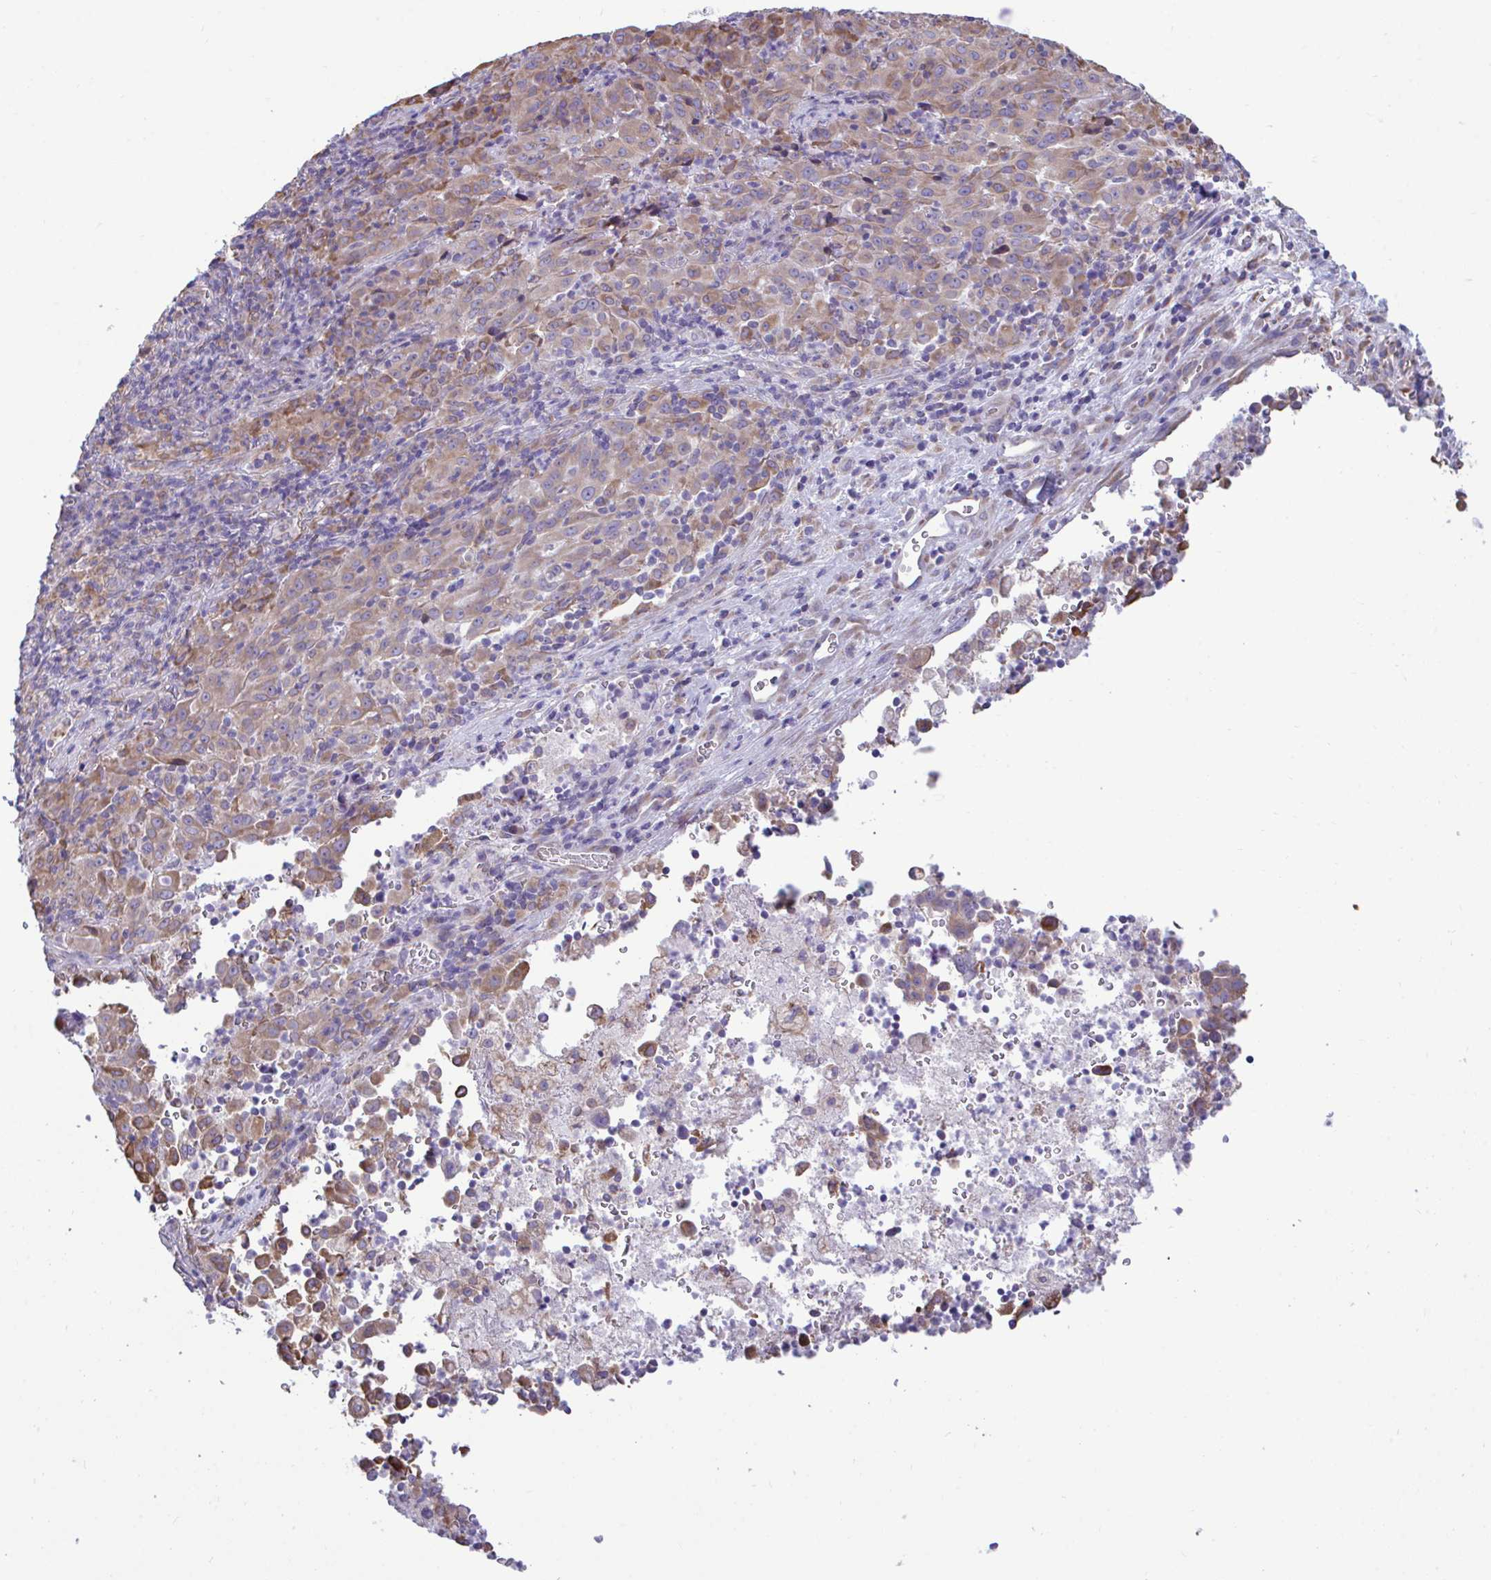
{"staining": {"intensity": "weak", "quantity": "25%-75%", "location": "cytoplasmic/membranous"}, "tissue": "pancreatic cancer", "cell_type": "Tumor cells", "image_type": "cancer", "snomed": [{"axis": "morphology", "description": "Adenocarcinoma, NOS"}, {"axis": "topography", "description": "Pancreas"}], "caption": "Immunohistochemistry (IHC) image of neoplastic tissue: human pancreatic adenocarcinoma stained using immunohistochemistry shows low levels of weak protein expression localized specifically in the cytoplasmic/membranous of tumor cells, appearing as a cytoplasmic/membranous brown color.", "gene": "PIGK", "patient": {"sex": "male", "age": 63}}